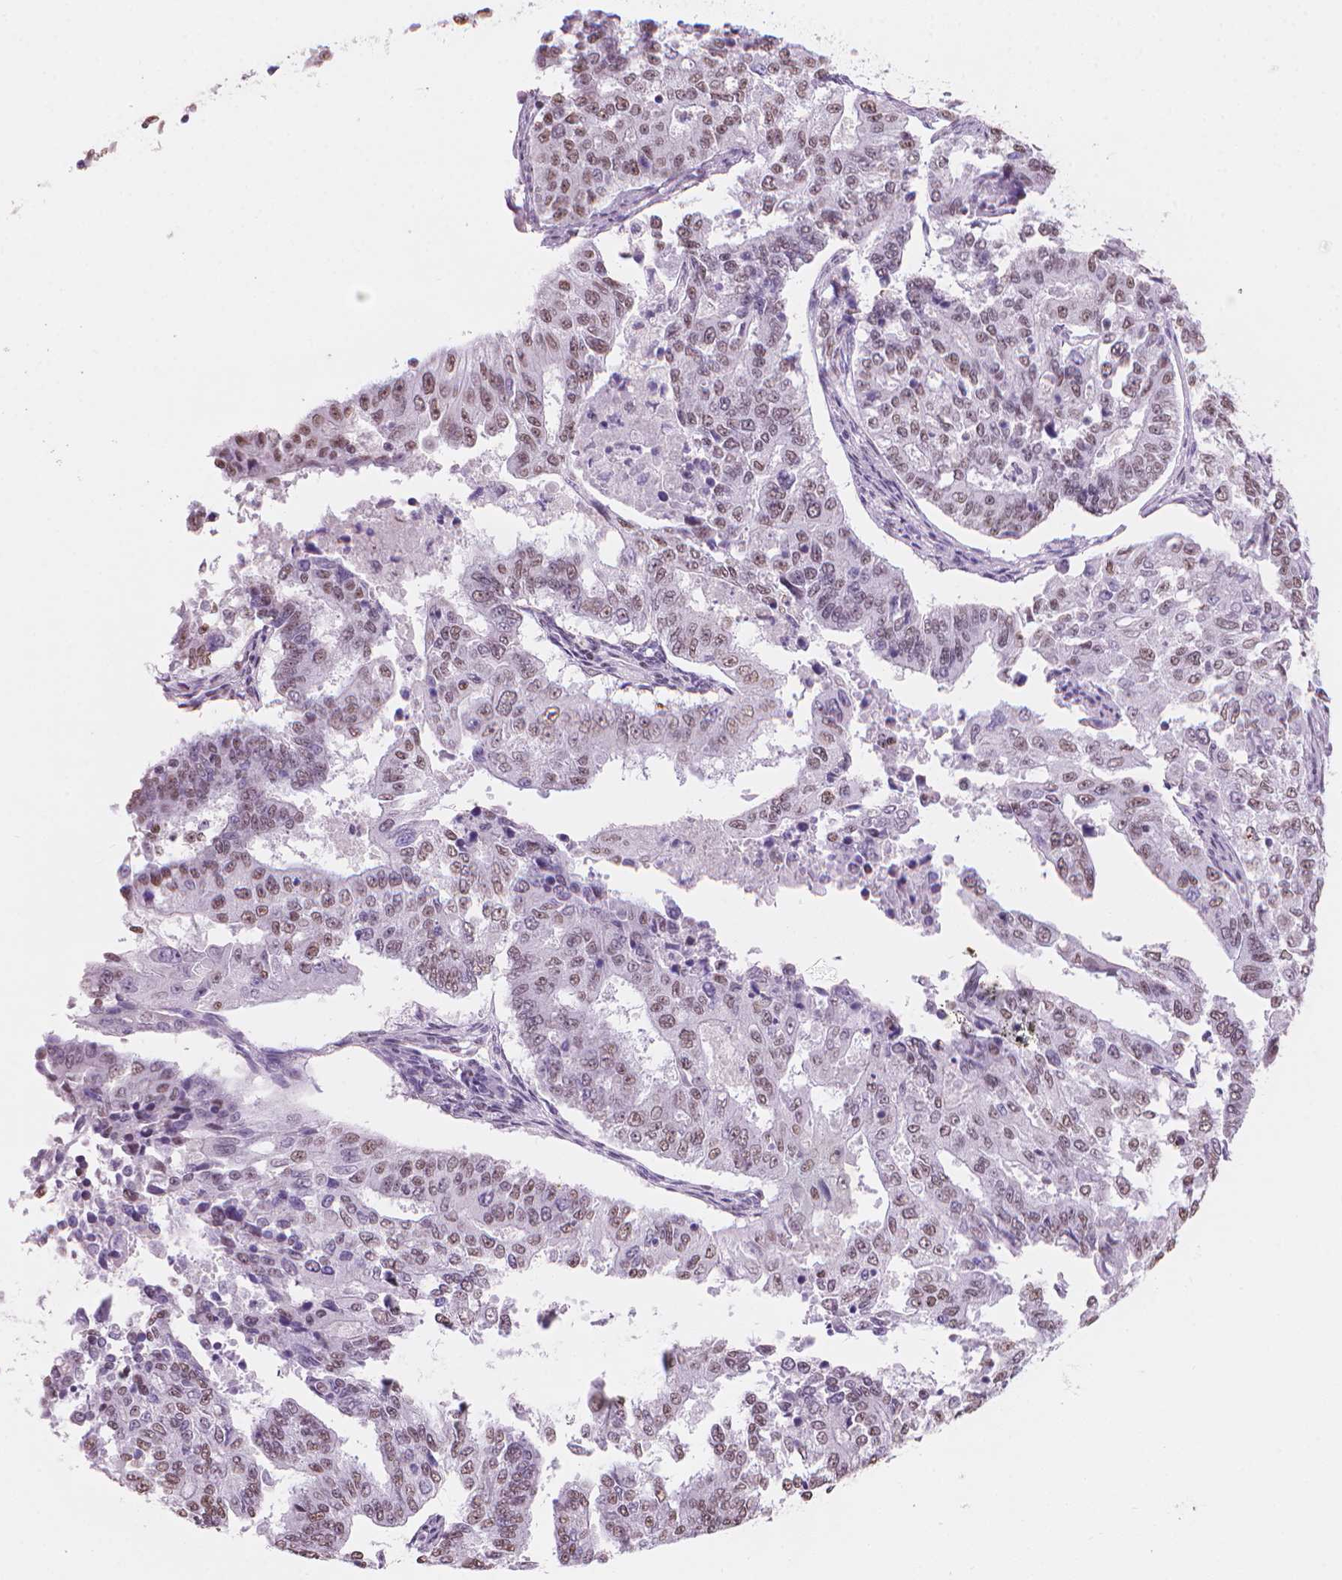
{"staining": {"intensity": "weak", "quantity": "25%-75%", "location": "nuclear"}, "tissue": "endometrial cancer", "cell_type": "Tumor cells", "image_type": "cancer", "snomed": [{"axis": "morphology", "description": "Adenocarcinoma, NOS"}, {"axis": "topography", "description": "Uterus"}], "caption": "Weak nuclear expression for a protein is present in approximately 25%-75% of tumor cells of endometrial adenocarcinoma using IHC.", "gene": "PIAS2", "patient": {"sex": "female", "age": 59}}